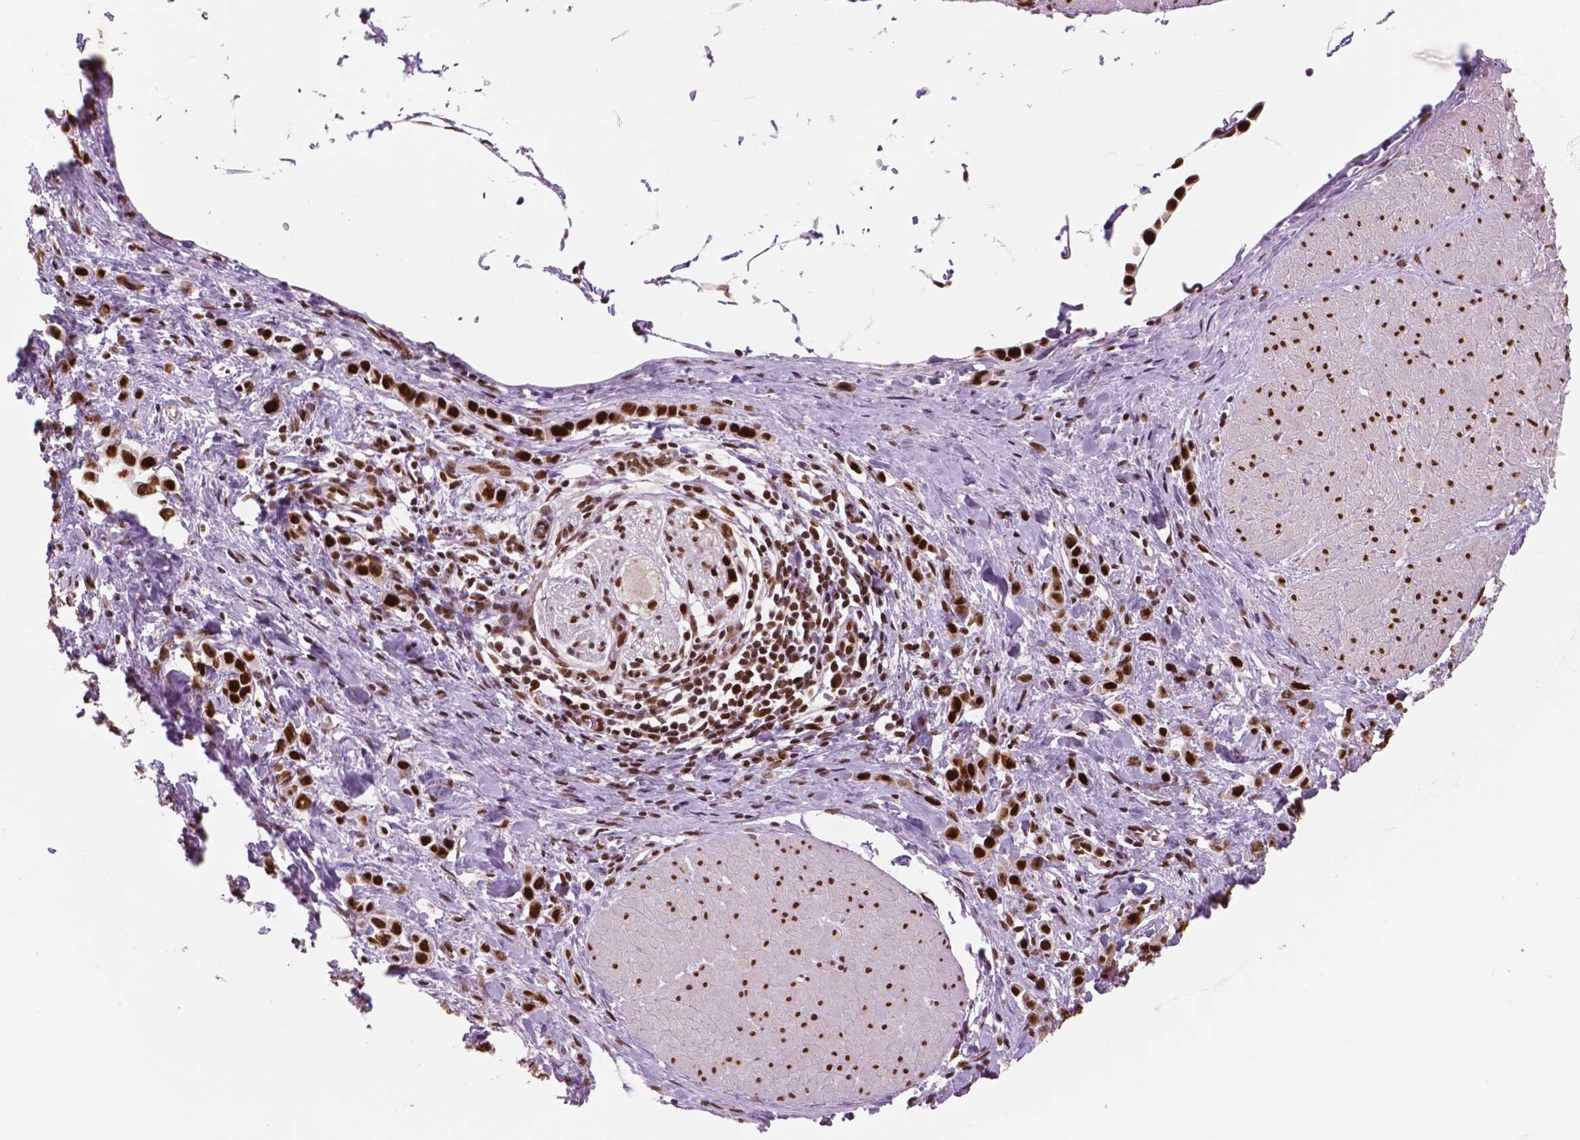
{"staining": {"intensity": "strong", "quantity": ">75%", "location": "nuclear"}, "tissue": "stomach cancer", "cell_type": "Tumor cells", "image_type": "cancer", "snomed": [{"axis": "morphology", "description": "Adenocarcinoma, NOS"}, {"axis": "topography", "description": "Stomach"}], "caption": "Protein expression analysis of human stomach adenocarcinoma reveals strong nuclear positivity in approximately >75% of tumor cells.", "gene": "MLH1", "patient": {"sex": "male", "age": 47}}